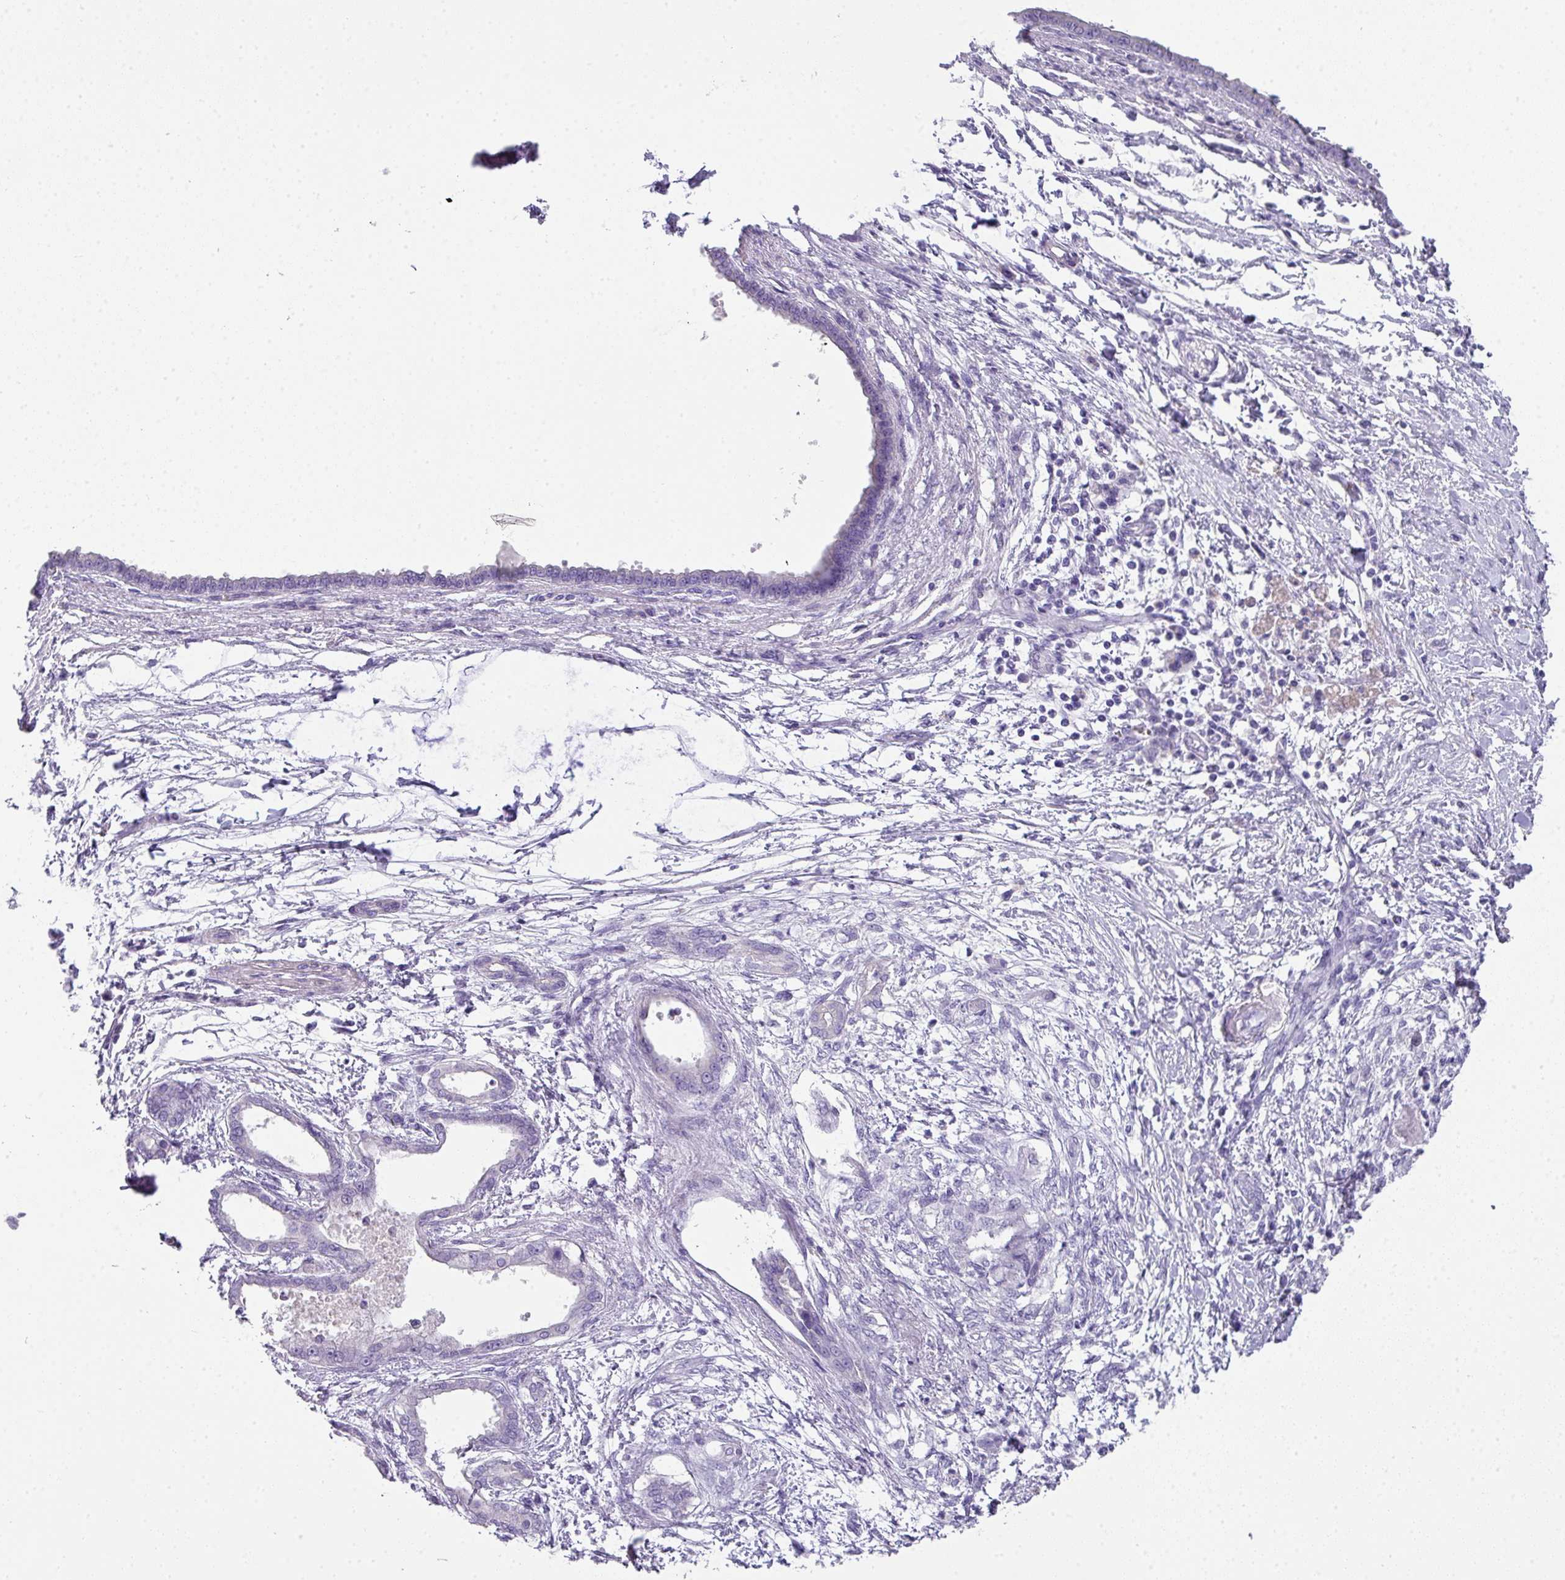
{"staining": {"intensity": "negative", "quantity": "none", "location": "none"}, "tissue": "pancreatic cancer", "cell_type": "Tumor cells", "image_type": "cancer", "snomed": [{"axis": "morphology", "description": "Adenocarcinoma, NOS"}, {"axis": "topography", "description": "Pancreas"}], "caption": "A micrograph of adenocarcinoma (pancreatic) stained for a protein shows no brown staining in tumor cells.", "gene": "GLI4", "patient": {"sex": "female", "age": 55}}